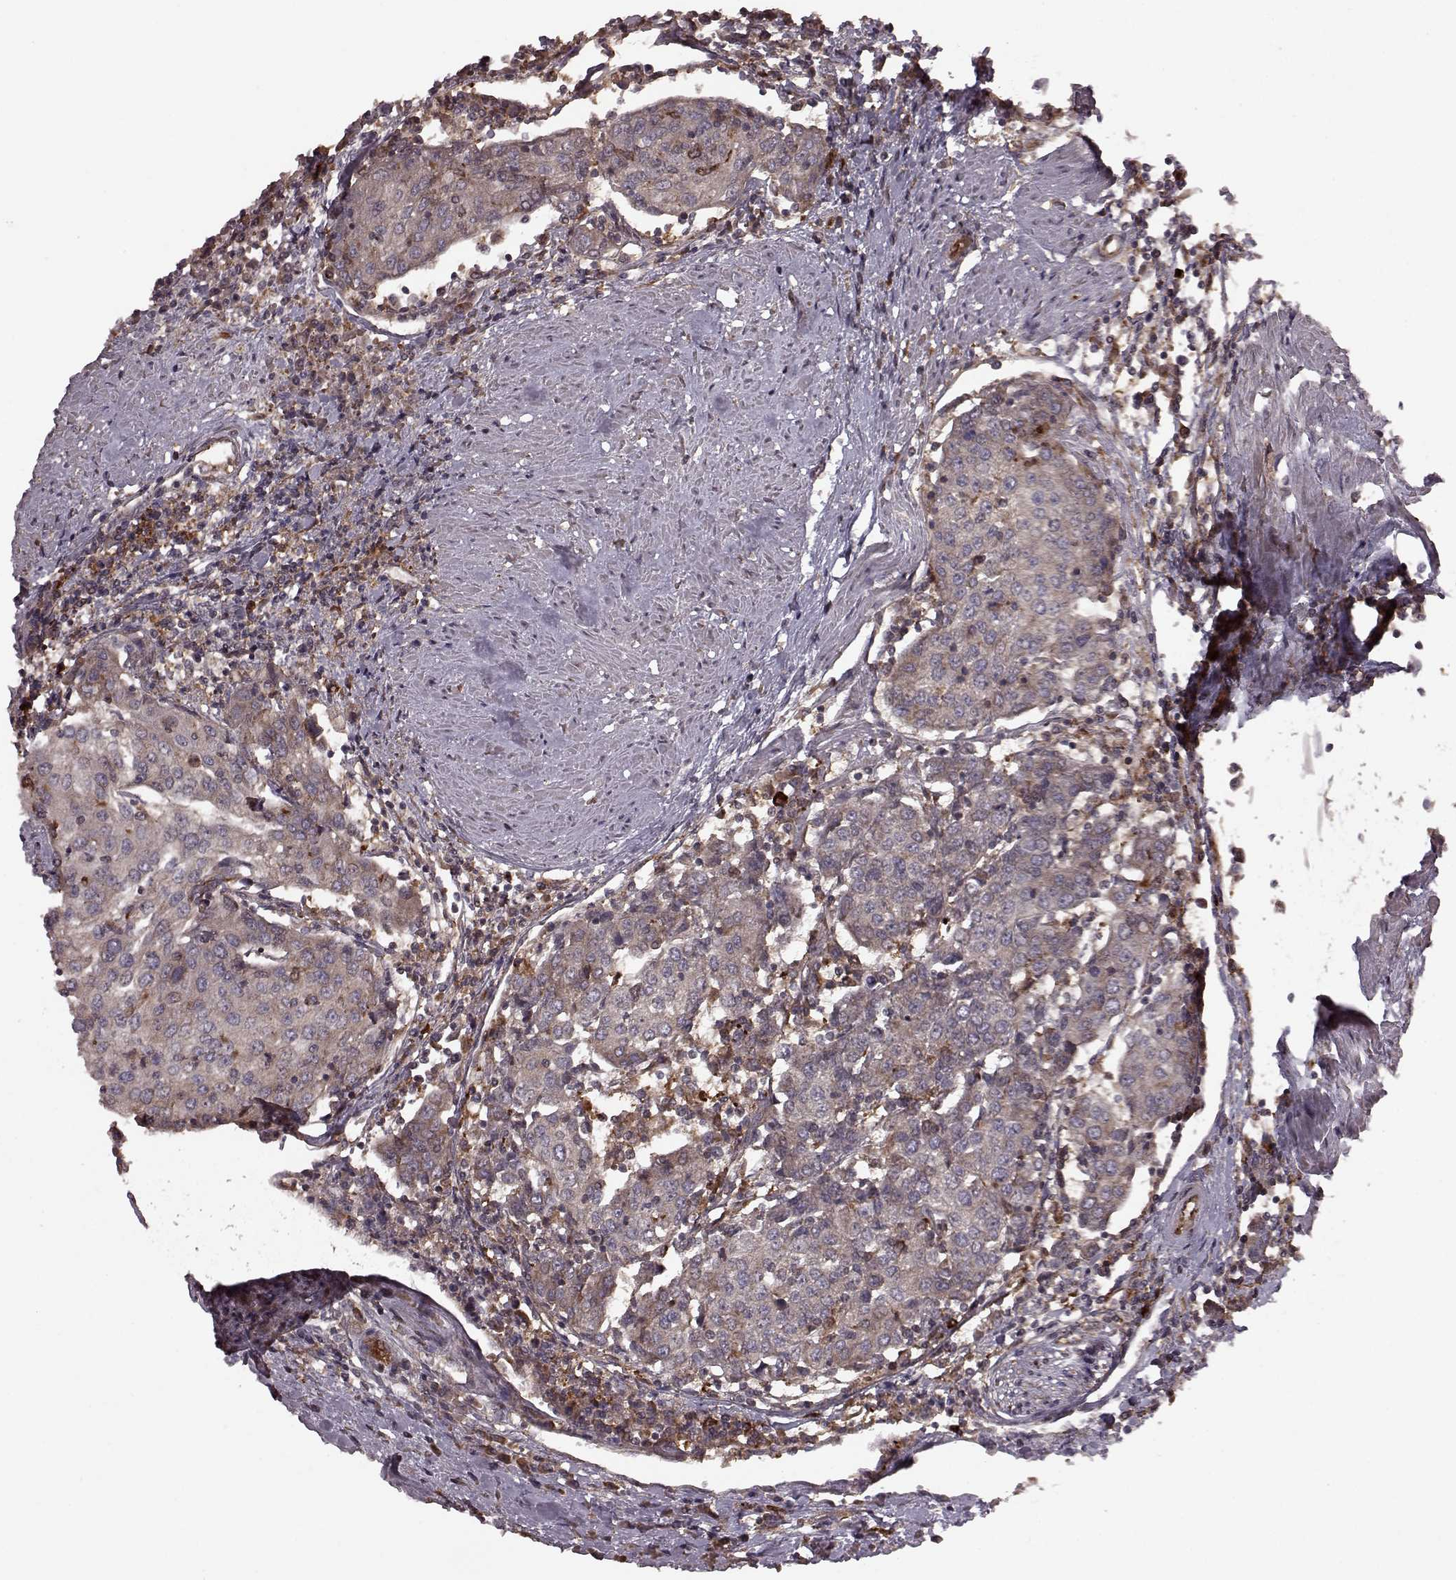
{"staining": {"intensity": "weak", "quantity": ">75%", "location": "cytoplasmic/membranous"}, "tissue": "urothelial cancer", "cell_type": "Tumor cells", "image_type": "cancer", "snomed": [{"axis": "morphology", "description": "Urothelial carcinoma, High grade"}, {"axis": "topography", "description": "Urinary bladder"}], "caption": "IHC photomicrograph of neoplastic tissue: urothelial cancer stained using immunohistochemistry displays low levels of weak protein expression localized specifically in the cytoplasmic/membranous of tumor cells, appearing as a cytoplasmic/membranous brown color.", "gene": "AGPAT1", "patient": {"sex": "female", "age": 85}}